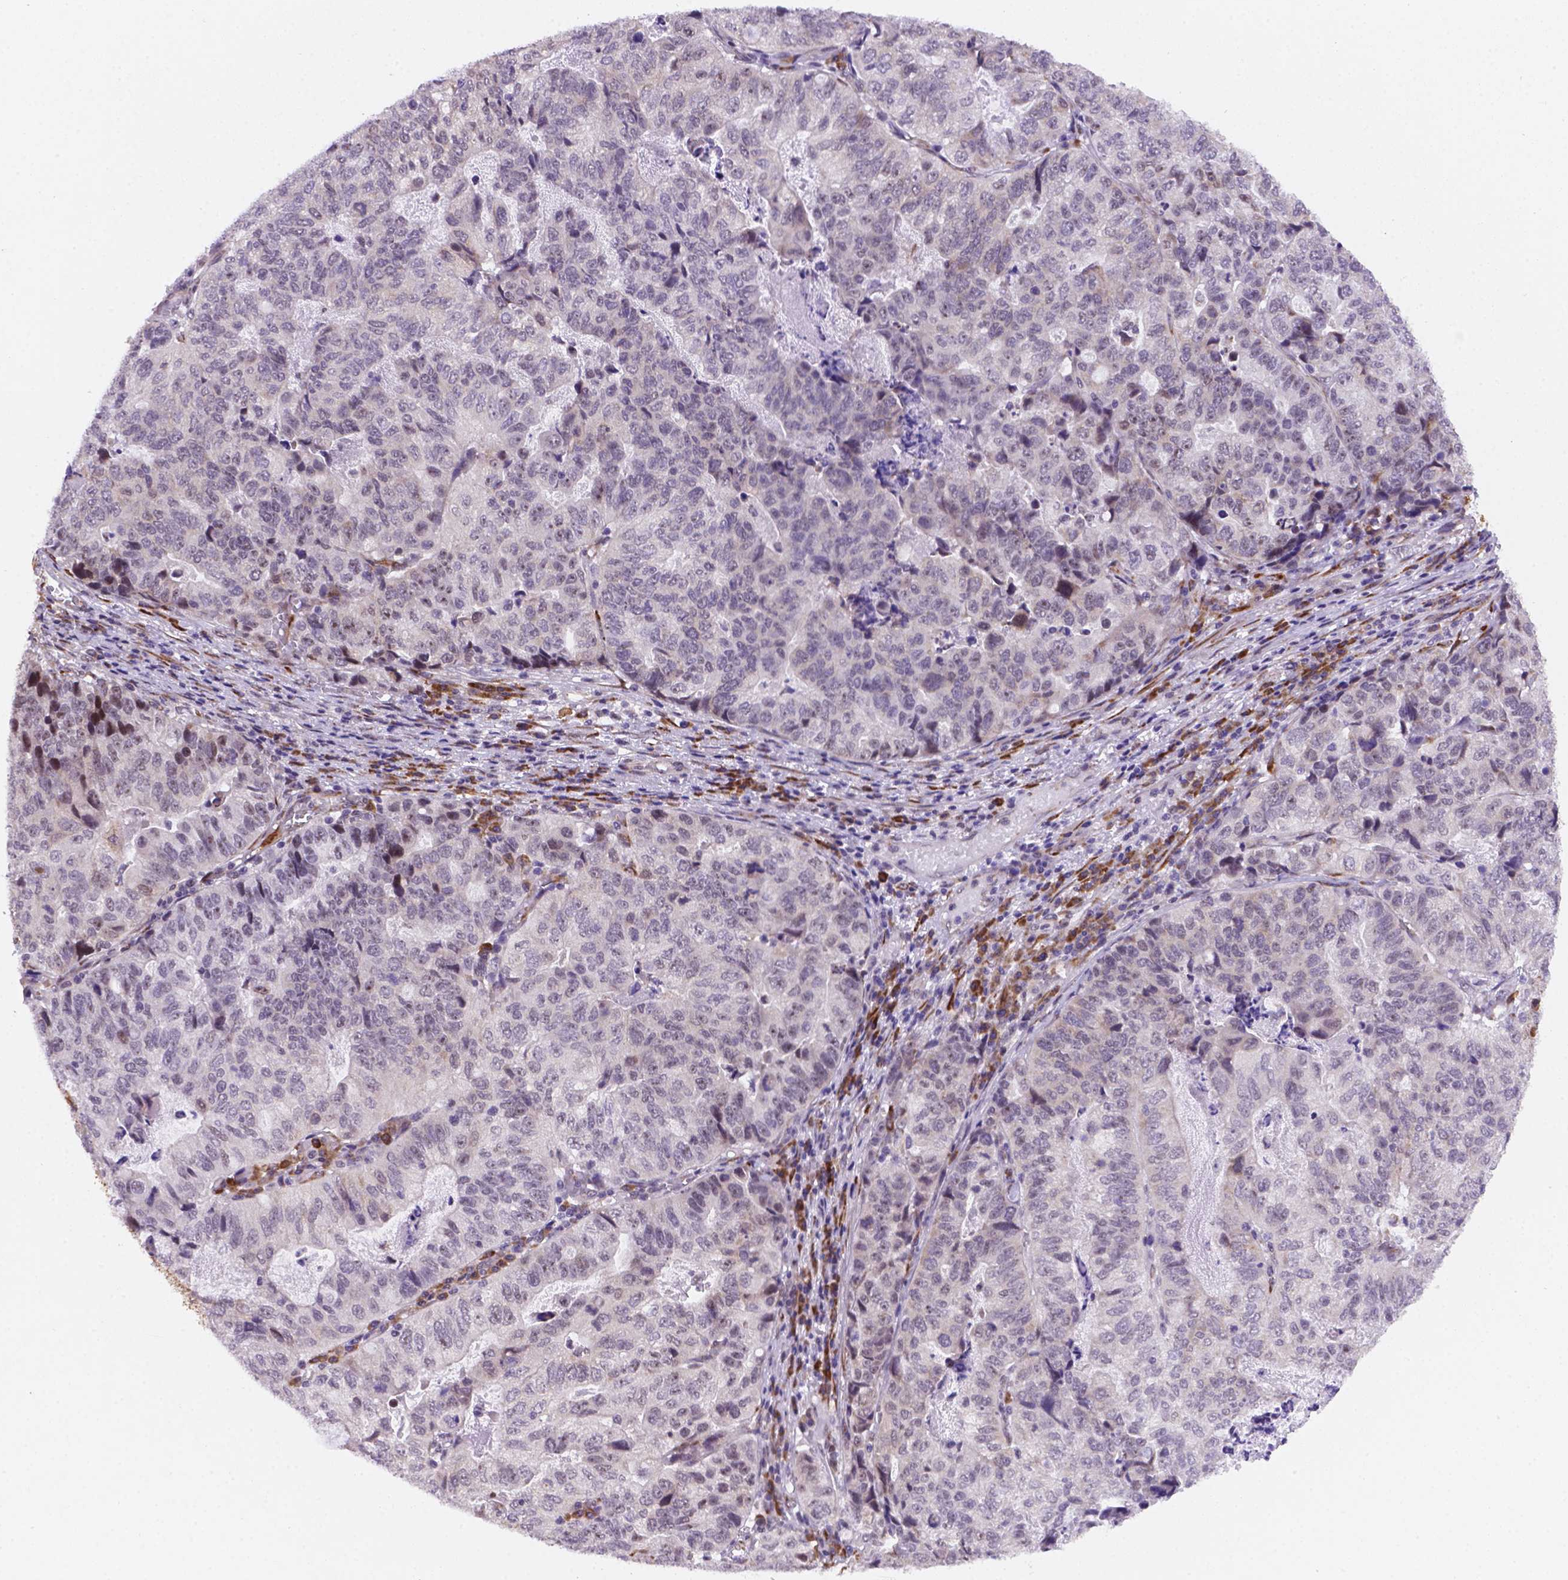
{"staining": {"intensity": "negative", "quantity": "none", "location": "none"}, "tissue": "stomach cancer", "cell_type": "Tumor cells", "image_type": "cancer", "snomed": [{"axis": "morphology", "description": "Adenocarcinoma, NOS"}, {"axis": "topography", "description": "Stomach, upper"}], "caption": "Protein analysis of stomach cancer (adenocarcinoma) shows no significant staining in tumor cells. (Stains: DAB immunohistochemistry (IHC) with hematoxylin counter stain, Microscopy: brightfield microscopy at high magnification).", "gene": "FNIP1", "patient": {"sex": "female", "age": 67}}